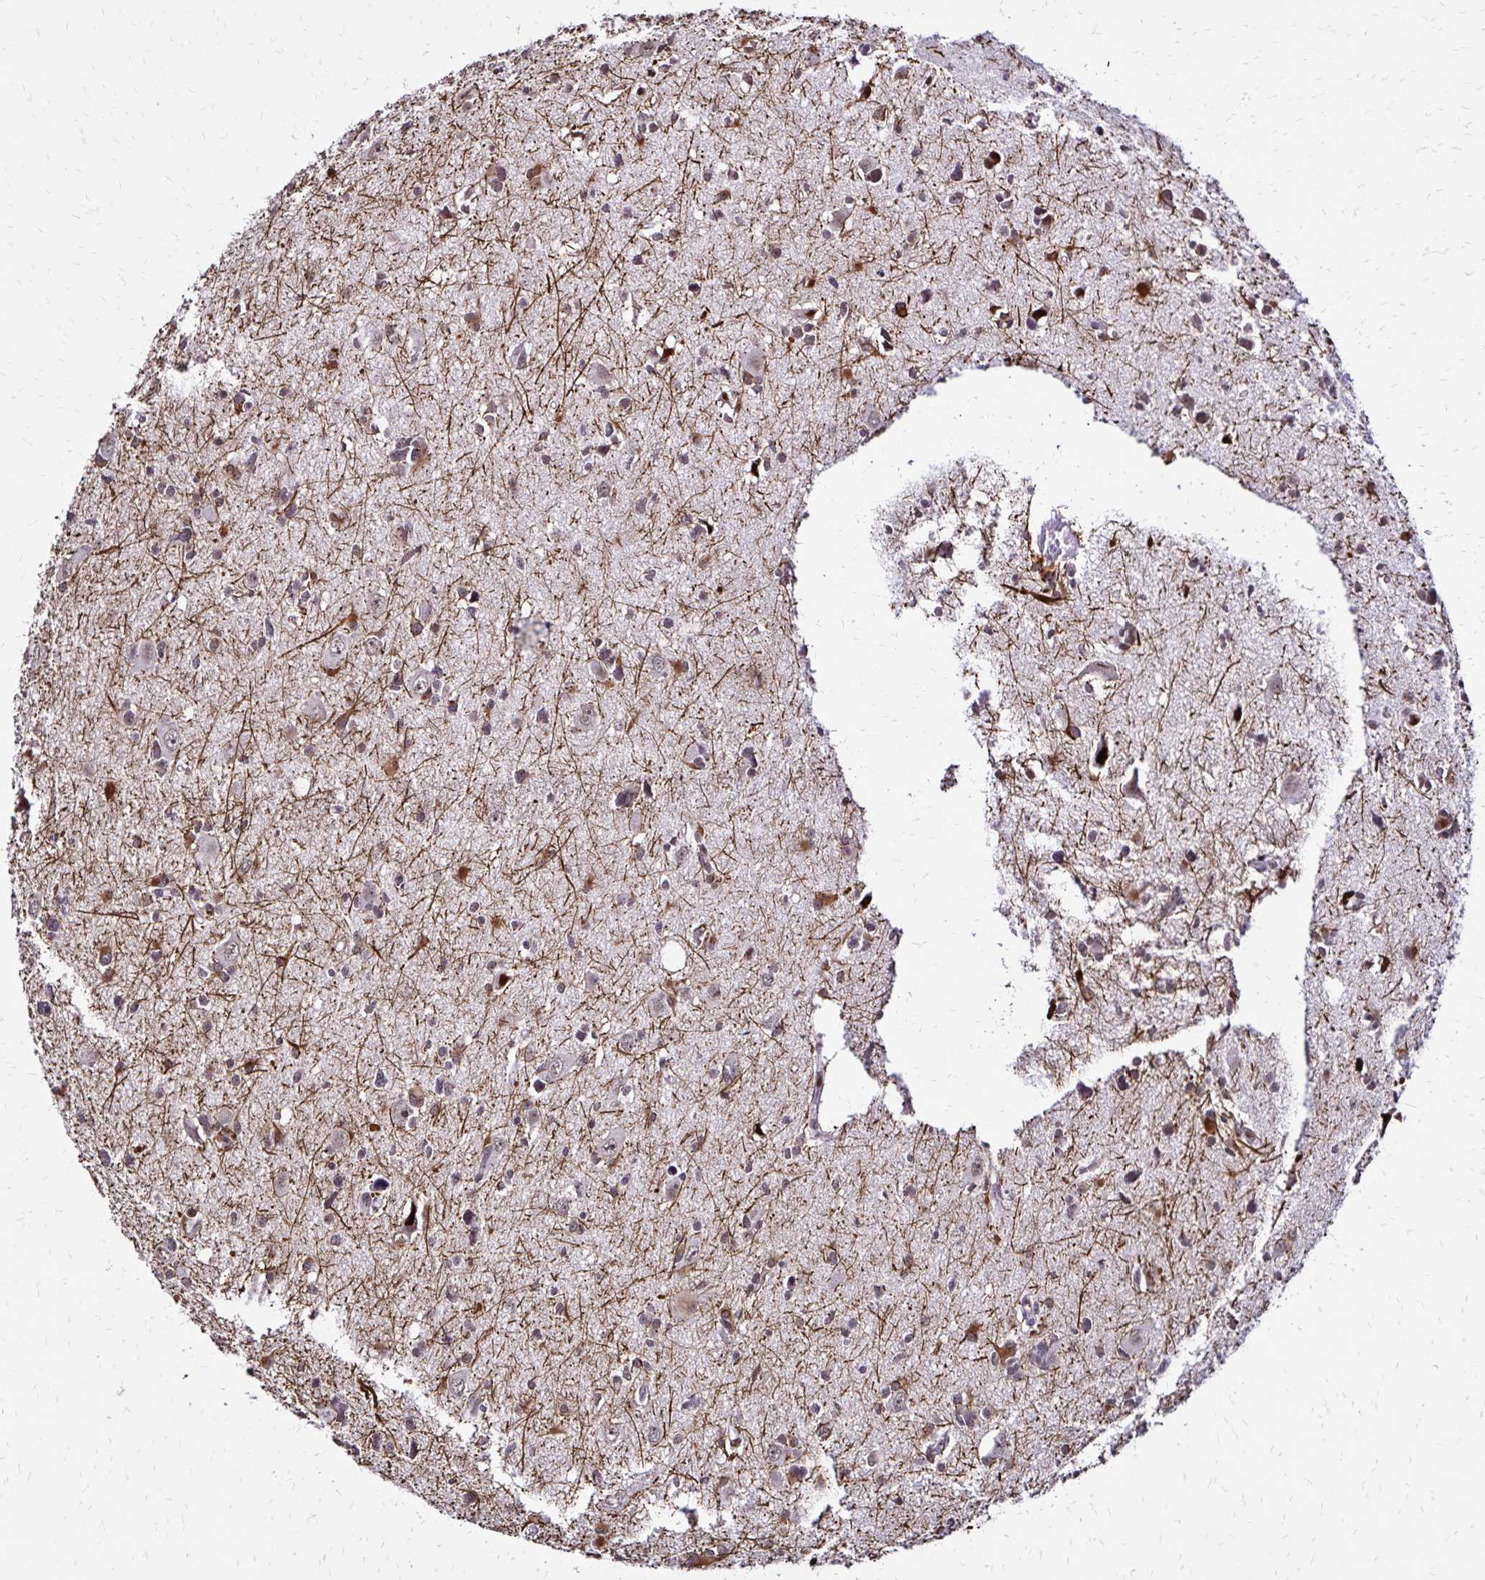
{"staining": {"intensity": "weak", "quantity": "25%-75%", "location": "cytoplasmic/membranous"}, "tissue": "glioma", "cell_type": "Tumor cells", "image_type": "cancer", "snomed": [{"axis": "morphology", "description": "Glioma, malignant, High grade"}, {"axis": "topography", "description": "Brain"}], "caption": "A photomicrograph of human high-grade glioma (malignant) stained for a protein reveals weak cytoplasmic/membranous brown staining in tumor cells. The staining was performed using DAB (3,3'-diaminobenzidine) to visualize the protein expression in brown, while the nuclei were stained in blue with hematoxylin (Magnification: 20x).", "gene": "TOB1", "patient": {"sex": "male", "age": 23}}